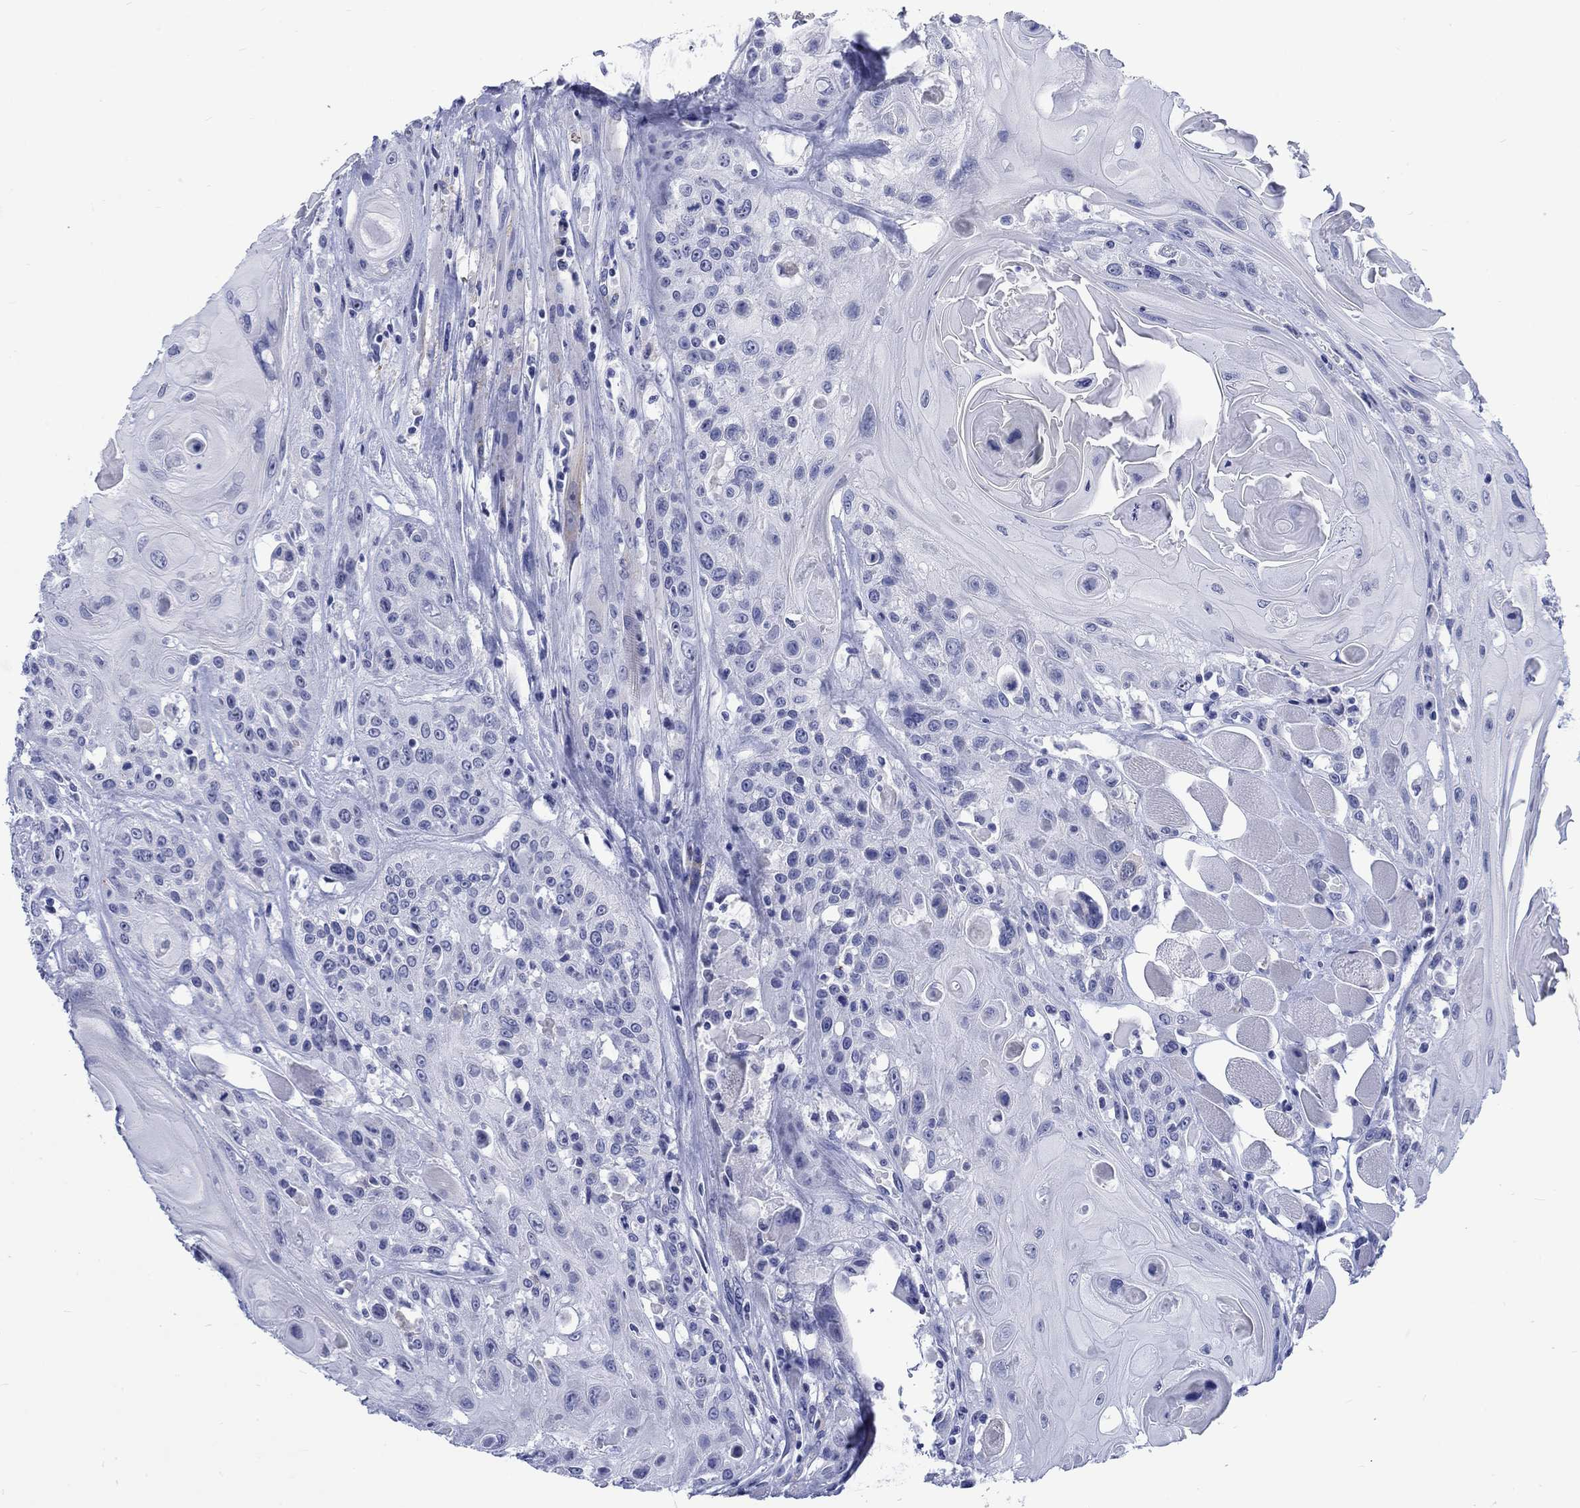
{"staining": {"intensity": "negative", "quantity": "none", "location": "none"}, "tissue": "head and neck cancer", "cell_type": "Tumor cells", "image_type": "cancer", "snomed": [{"axis": "morphology", "description": "Squamous cell carcinoma, NOS"}, {"axis": "topography", "description": "Head-Neck"}], "caption": "DAB immunohistochemical staining of head and neck cancer (squamous cell carcinoma) demonstrates no significant expression in tumor cells. (Stains: DAB (3,3'-diaminobenzidine) immunohistochemistry (IHC) with hematoxylin counter stain, Microscopy: brightfield microscopy at high magnification).", "gene": "KRT76", "patient": {"sex": "female", "age": 59}}